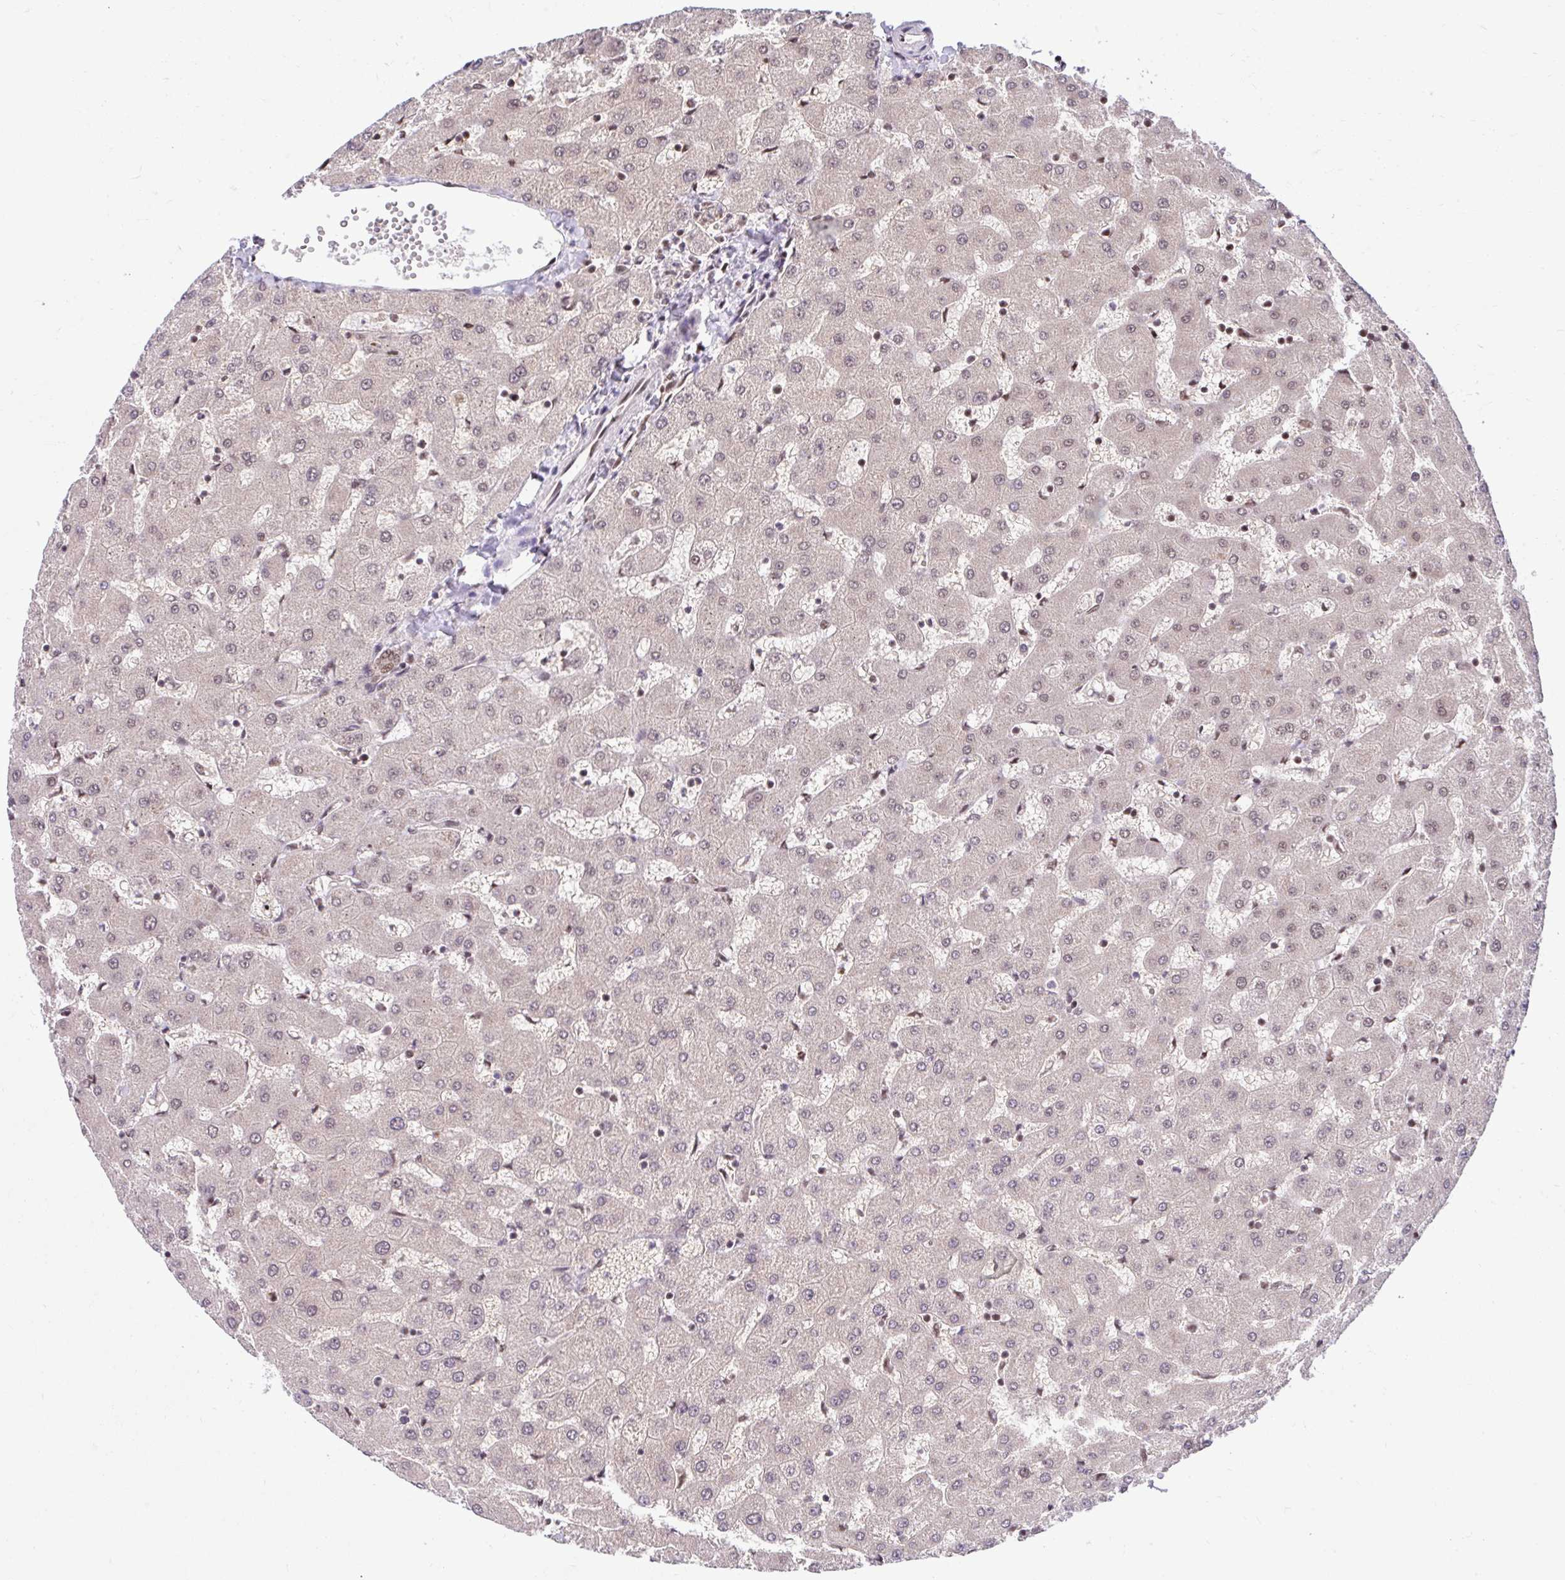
{"staining": {"intensity": "moderate", "quantity": ">75%", "location": "nuclear"}, "tissue": "liver", "cell_type": "Cholangiocytes", "image_type": "normal", "snomed": [{"axis": "morphology", "description": "Normal tissue, NOS"}, {"axis": "topography", "description": "Liver"}], "caption": "Immunohistochemical staining of unremarkable human liver demonstrates moderate nuclear protein expression in about >75% of cholangiocytes. (IHC, brightfield microscopy, high magnification).", "gene": "ABCA9", "patient": {"sex": "female", "age": 63}}